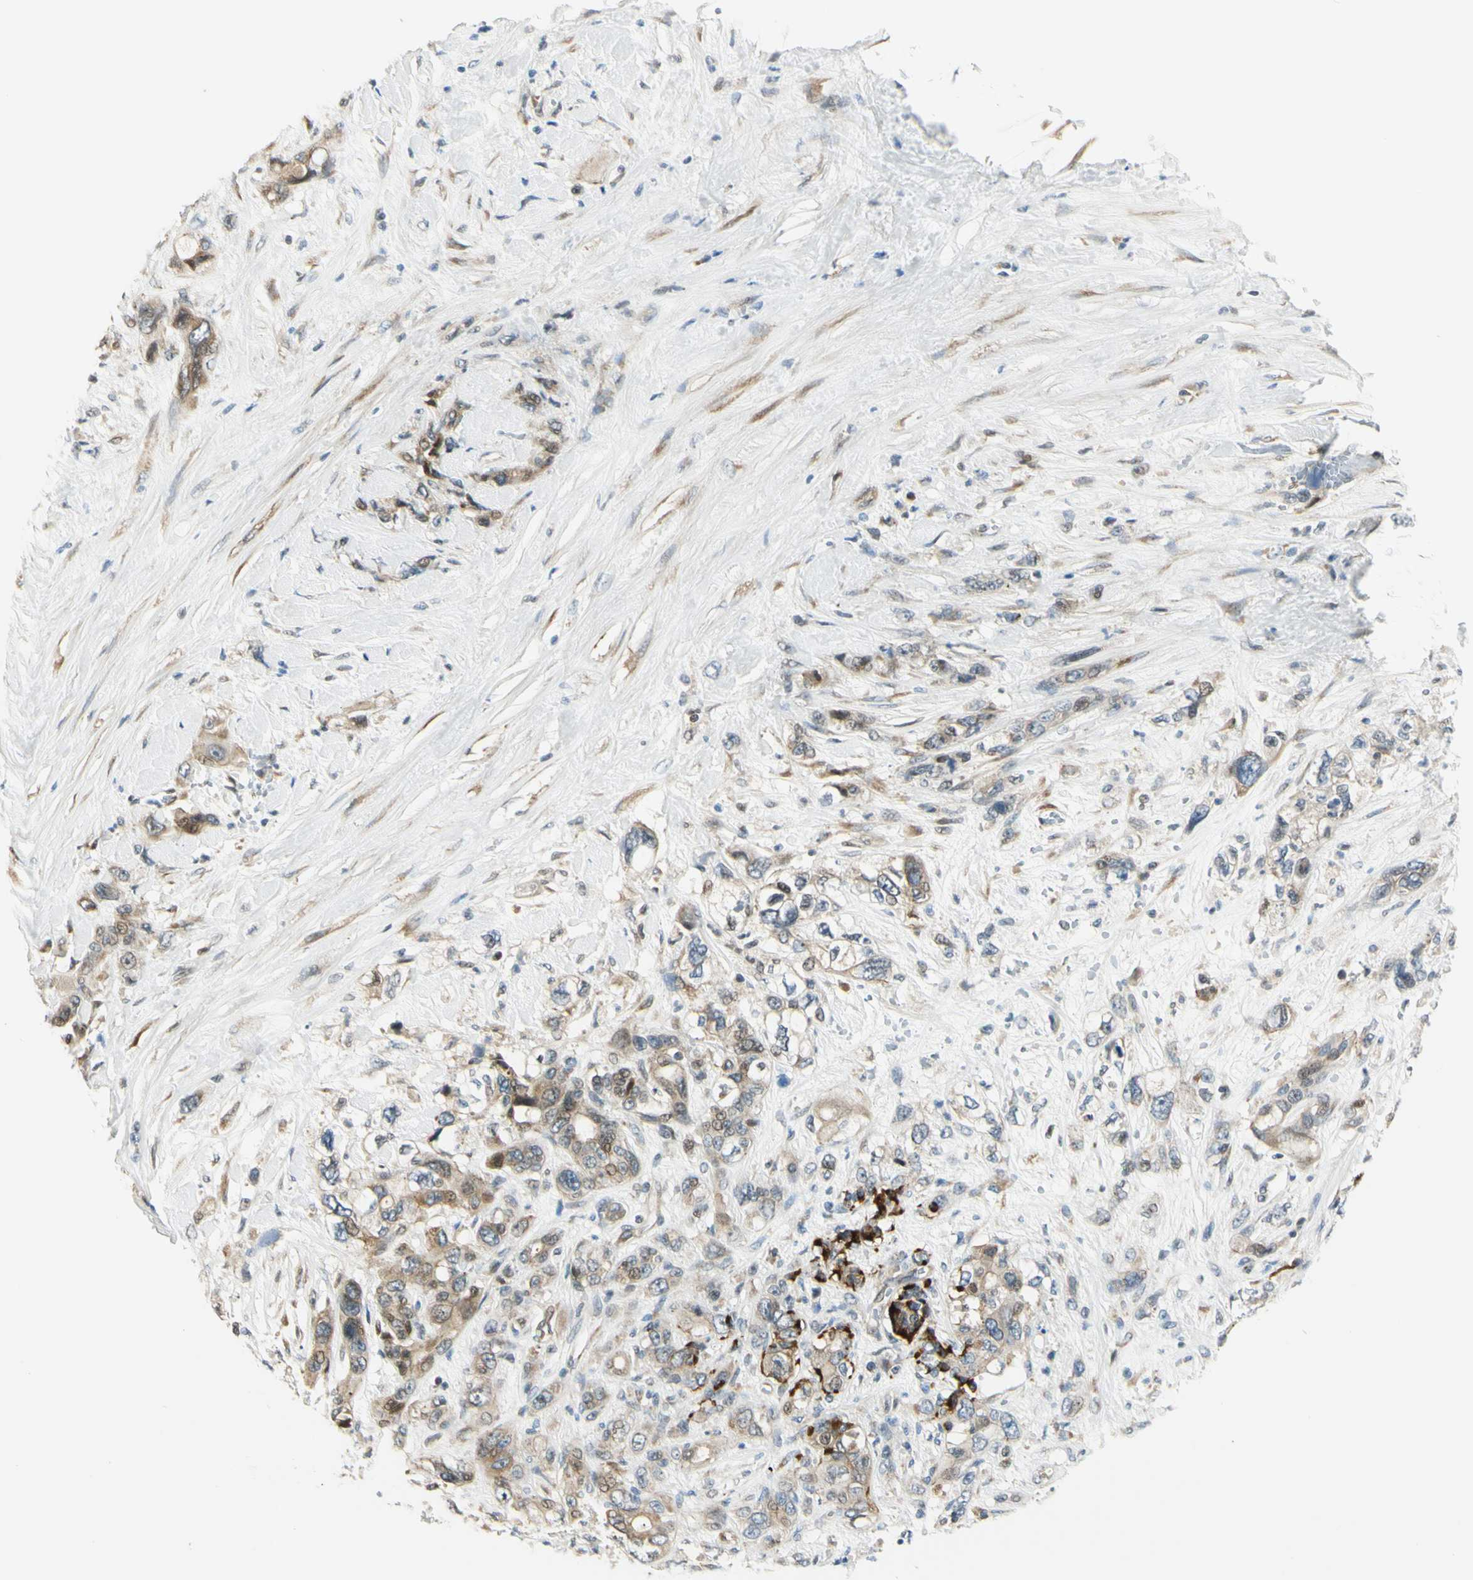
{"staining": {"intensity": "strong", "quantity": "<25%", "location": "cytoplasmic/membranous"}, "tissue": "pancreatic cancer", "cell_type": "Tumor cells", "image_type": "cancer", "snomed": [{"axis": "morphology", "description": "Adenocarcinoma, NOS"}, {"axis": "topography", "description": "Pancreas"}], "caption": "Pancreatic adenocarcinoma tissue reveals strong cytoplasmic/membranous staining in approximately <25% of tumor cells", "gene": "NPDC1", "patient": {"sex": "male", "age": 46}}